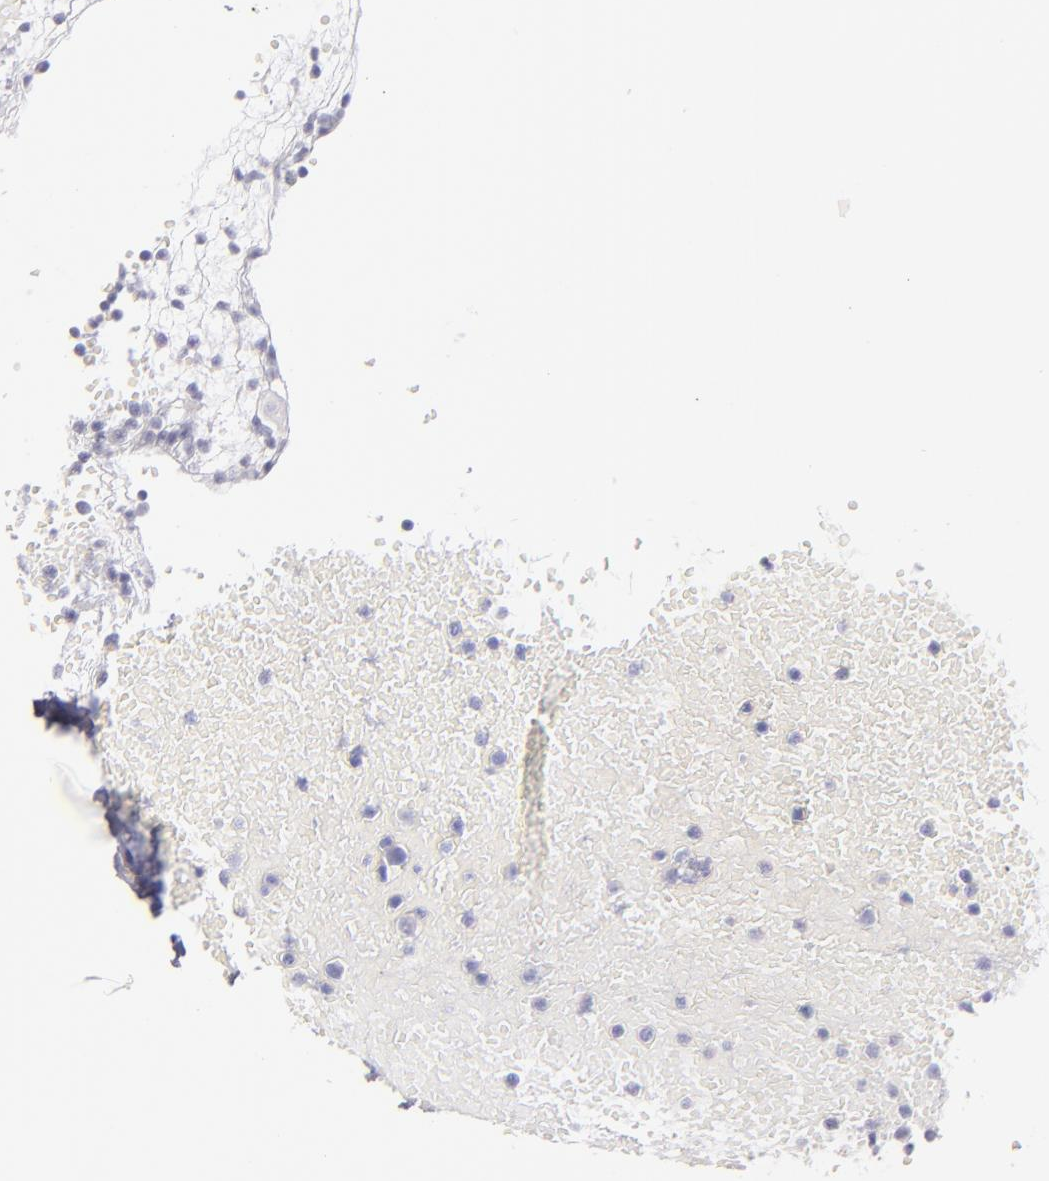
{"staining": {"intensity": "negative", "quantity": "none", "location": "none"}, "tissue": "tonsil", "cell_type": "Germinal center cells", "image_type": "normal", "snomed": [{"axis": "morphology", "description": "Normal tissue, NOS"}, {"axis": "topography", "description": "Tonsil"}], "caption": "Immunohistochemistry (IHC) histopathology image of benign tonsil: tonsil stained with DAB (3,3'-diaminobenzidine) displays no significant protein staining in germinal center cells. (Stains: DAB immunohistochemistry with hematoxylin counter stain, Microscopy: brightfield microscopy at high magnification).", "gene": "MYH11", "patient": {"sex": "female", "age": 40}}